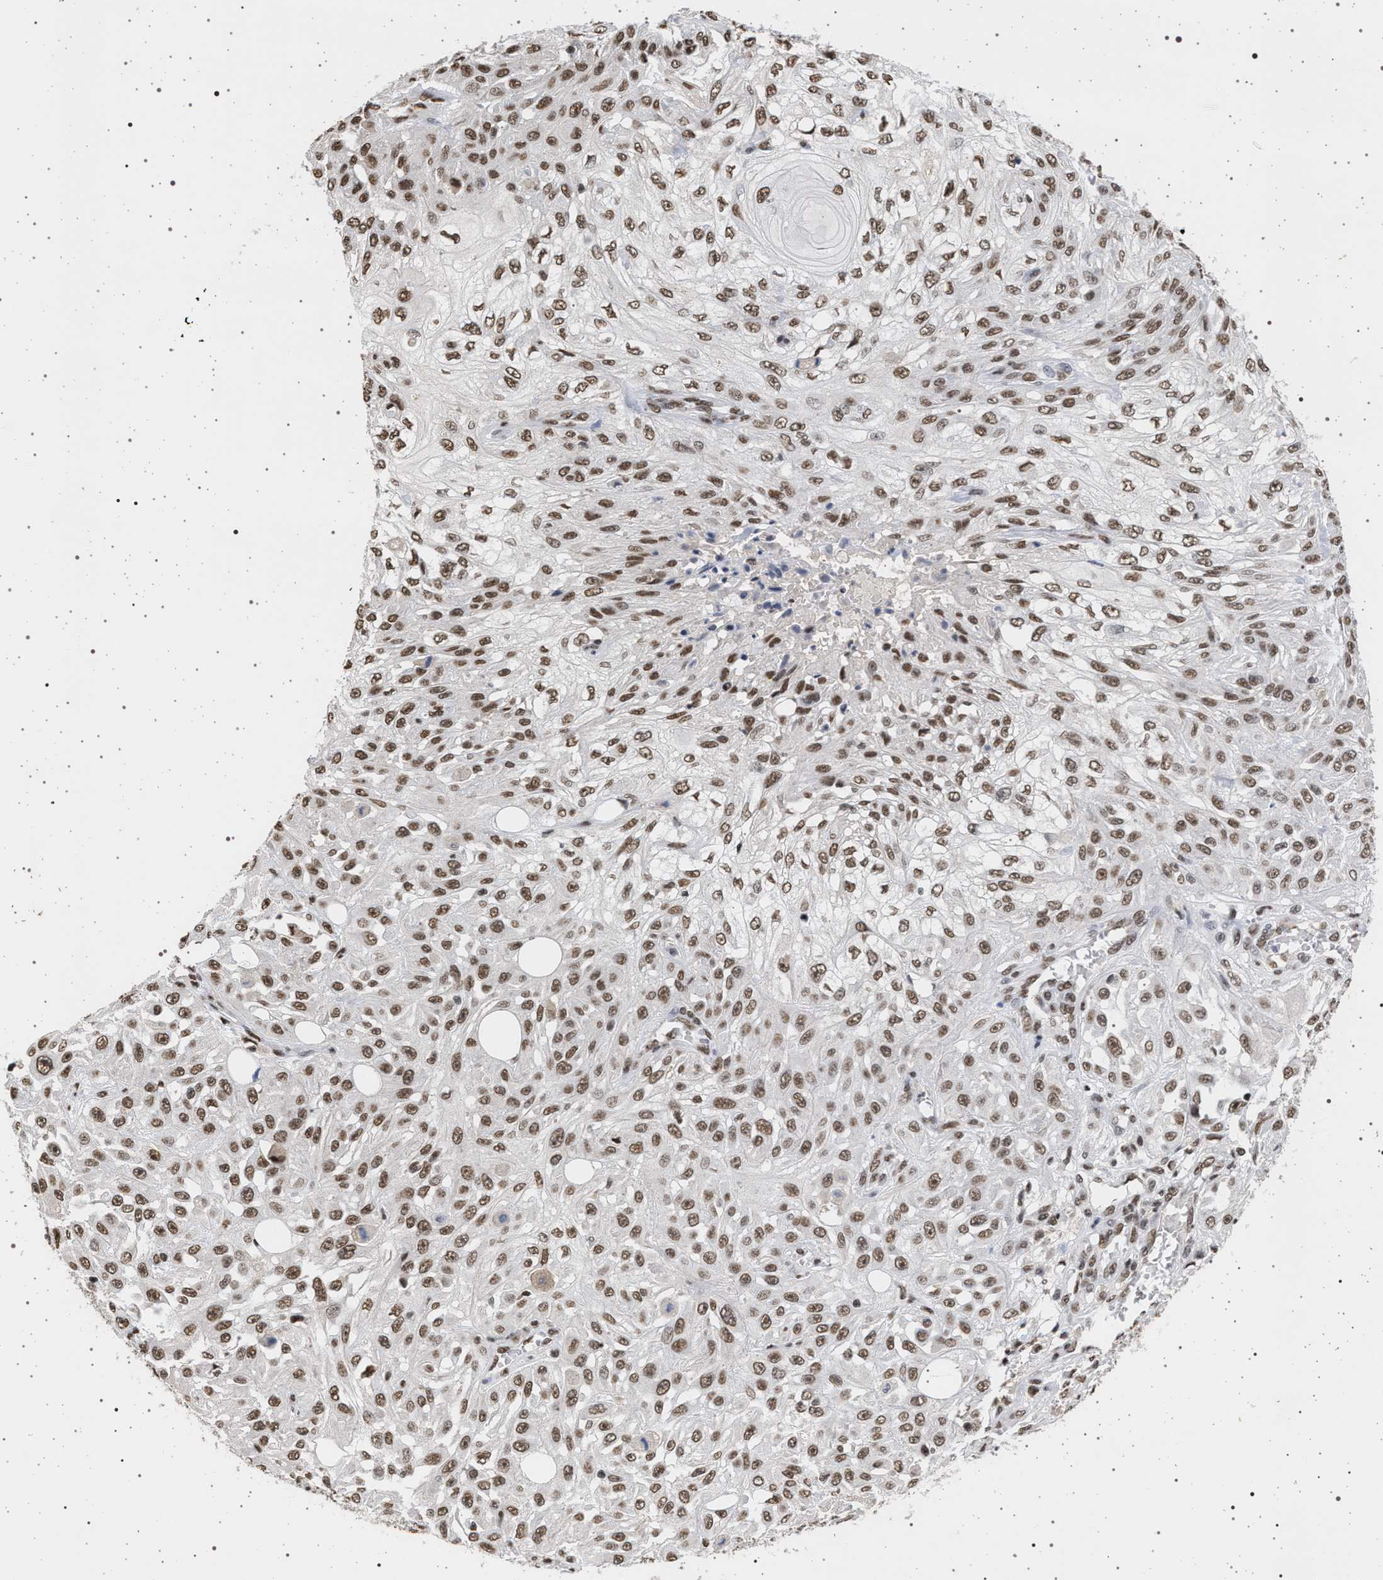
{"staining": {"intensity": "moderate", "quantity": ">75%", "location": "nuclear"}, "tissue": "skin cancer", "cell_type": "Tumor cells", "image_type": "cancer", "snomed": [{"axis": "morphology", "description": "Squamous cell carcinoma, NOS"}, {"axis": "morphology", "description": "Squamous cell carcinoma, metastatic, NOS"}, {"axis": "topography", "description": "Skin"}, {"axis": "topography", "description": "Lymph node"}], "caption": "Immunohistochemistry (IHC) of human skin cancer (squamous cell carcinoma) shows medium levels of moderate nuclear positivity in approximately >75% of tumor cells.", "gene": "PHF12", "patient": {"sex": "male", "age": 75}}